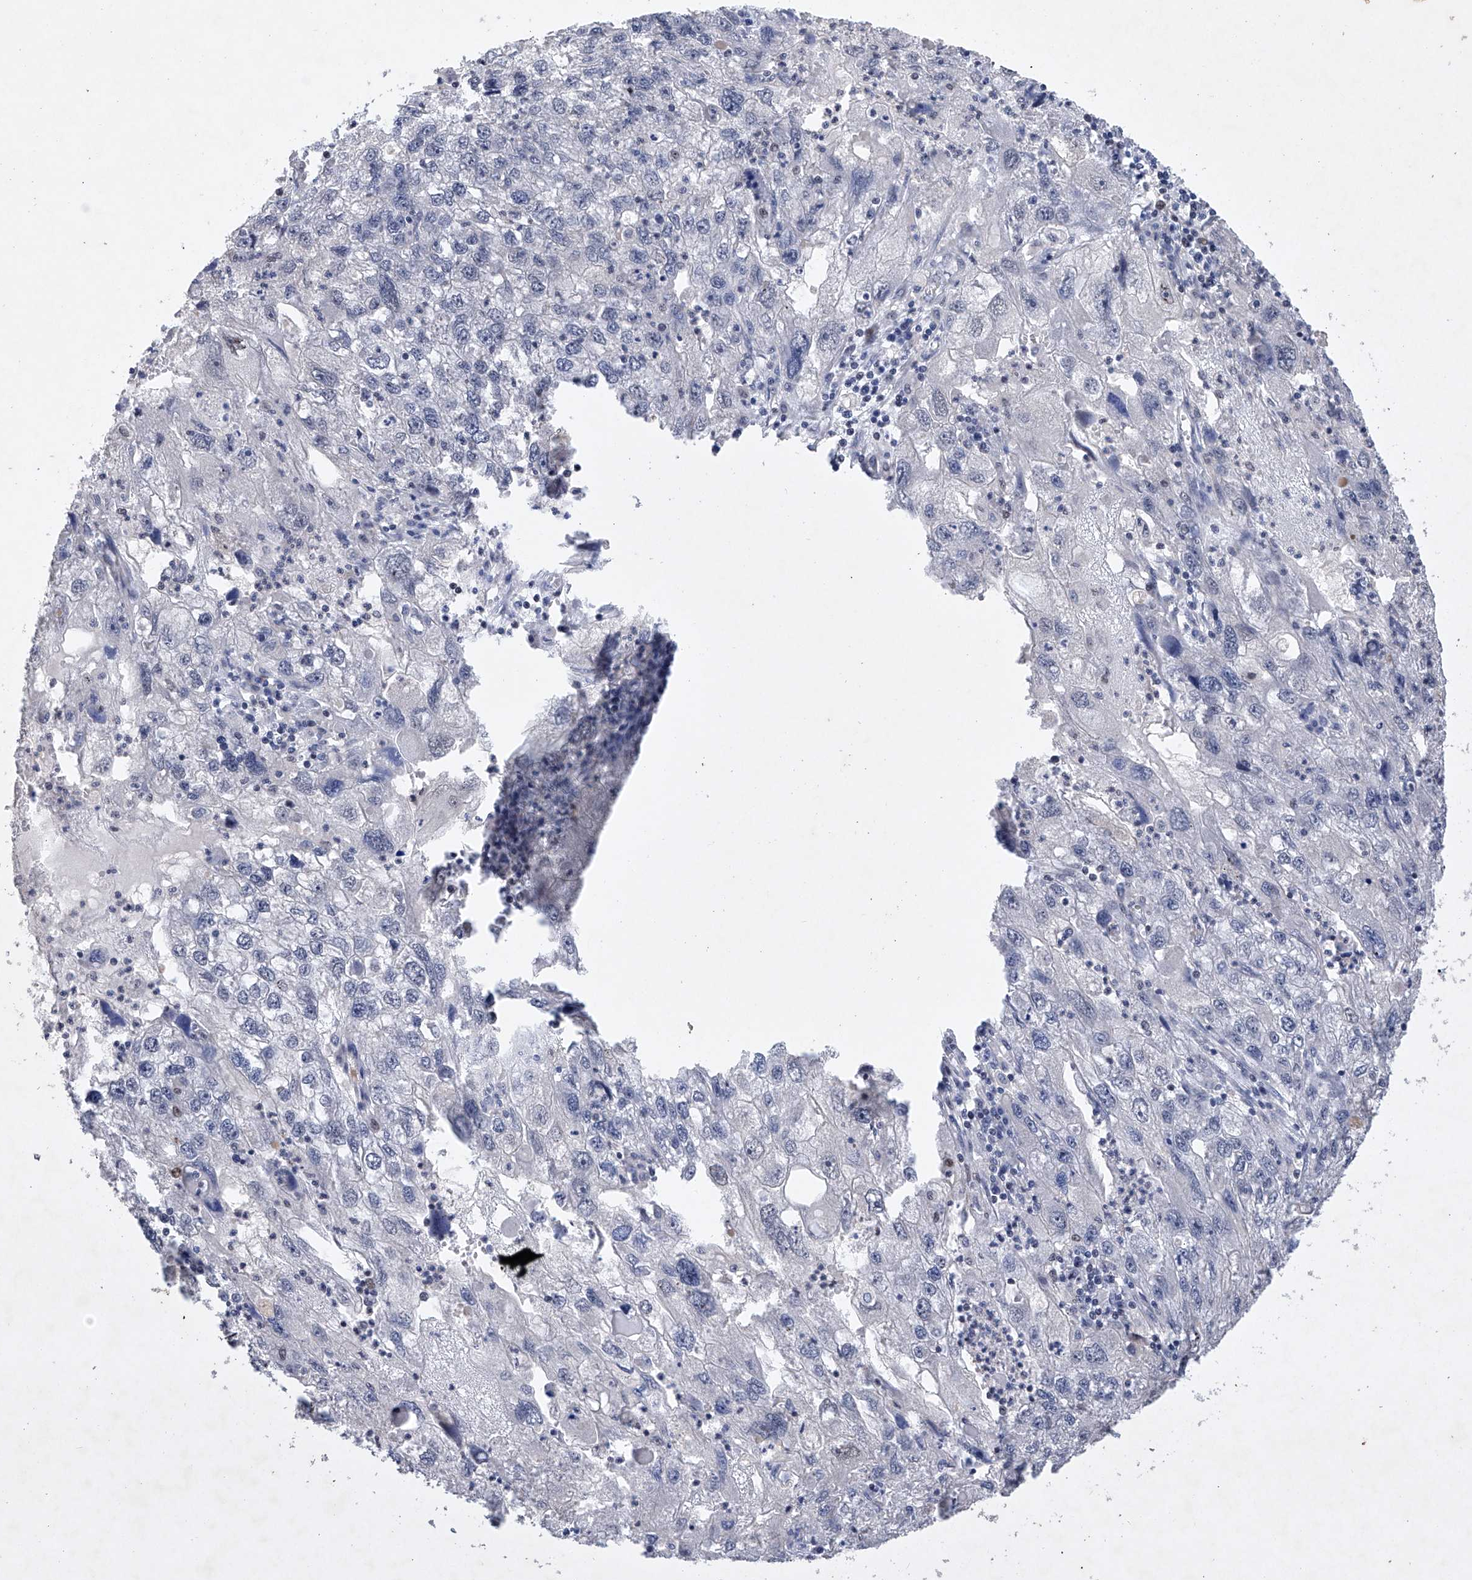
{"staining": {"intensity": "negative", "quantity": "none", "location": "none"}, "tissue": "endometrial cancer", "cell_type": "Tumor cells", "image_type": "cancer", "snomed": [{"axis": "morphology", "description": "Adenocarcinoma, NOS"}, {"axis": "topography", "description": "Endometrium"}], "caption": "Protein analysis of endometrial cancer shows no significant expression in tumor cells.", "gene": "AFG1L", "patient": {"sex": "female", "age": 49}}